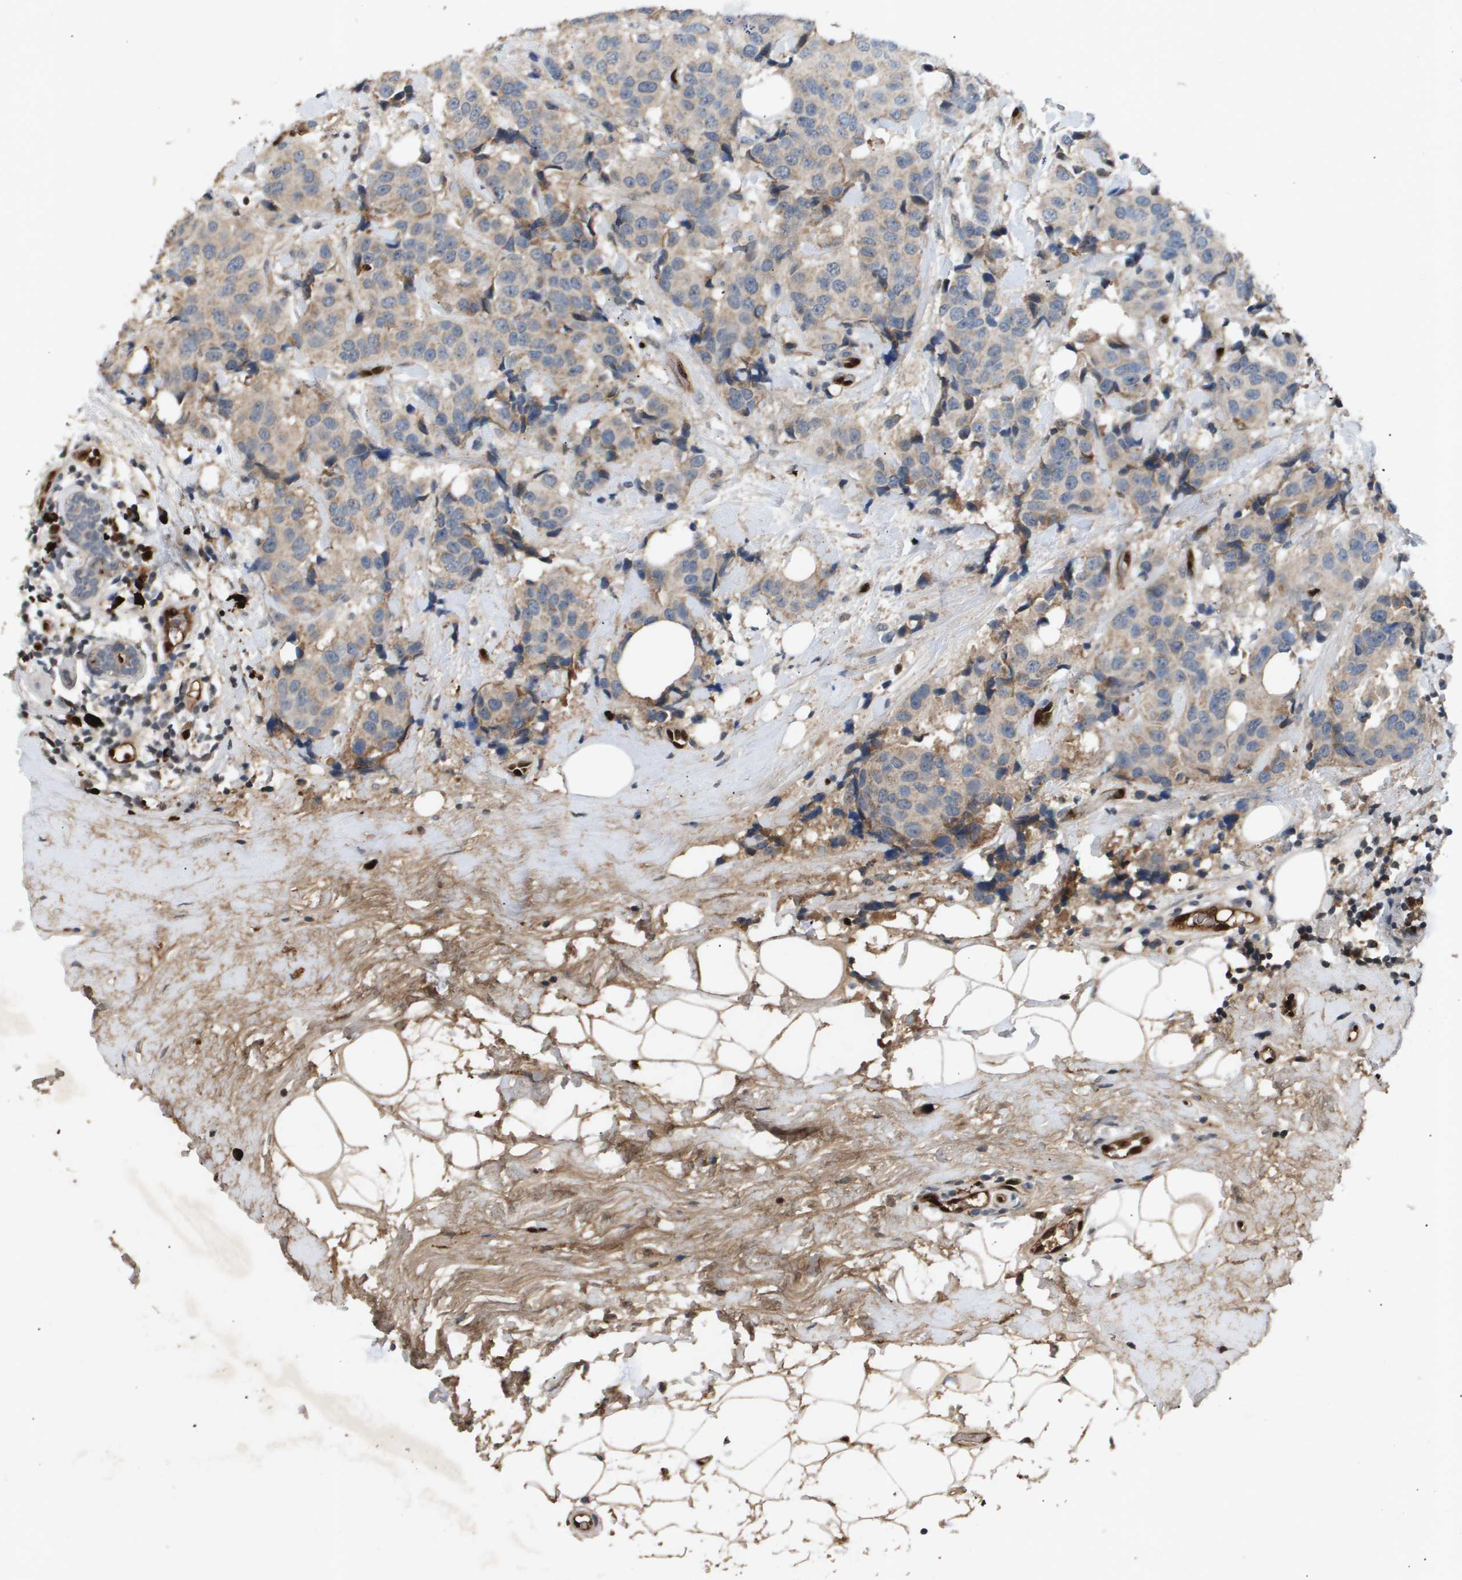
{"staining": {"intensity": "weak", "quantity": "<25%", "location": "cytoplasmic/membranous"}, "tissue": "breast cancer", "cell_type": "Tumor cells", "image_type": "cancer", "snomed": [{"axis": "morphology", "description": "Normal tissue, NOS"}, {"axis": "morphology", "description": "Duct carcinoma"}, {"axis": "topography", "description": "Breast"}], "caption": "Immunohistochemical staining of intraductal carcinoma (breast) reveals no significant staining in tumor cells. (Brightfield microscopy of DAB (3,3'-diaminobenzidine) IHC at high magnification).", "gene": "ERG", "patient": {"sex": "female", "age": 39}}